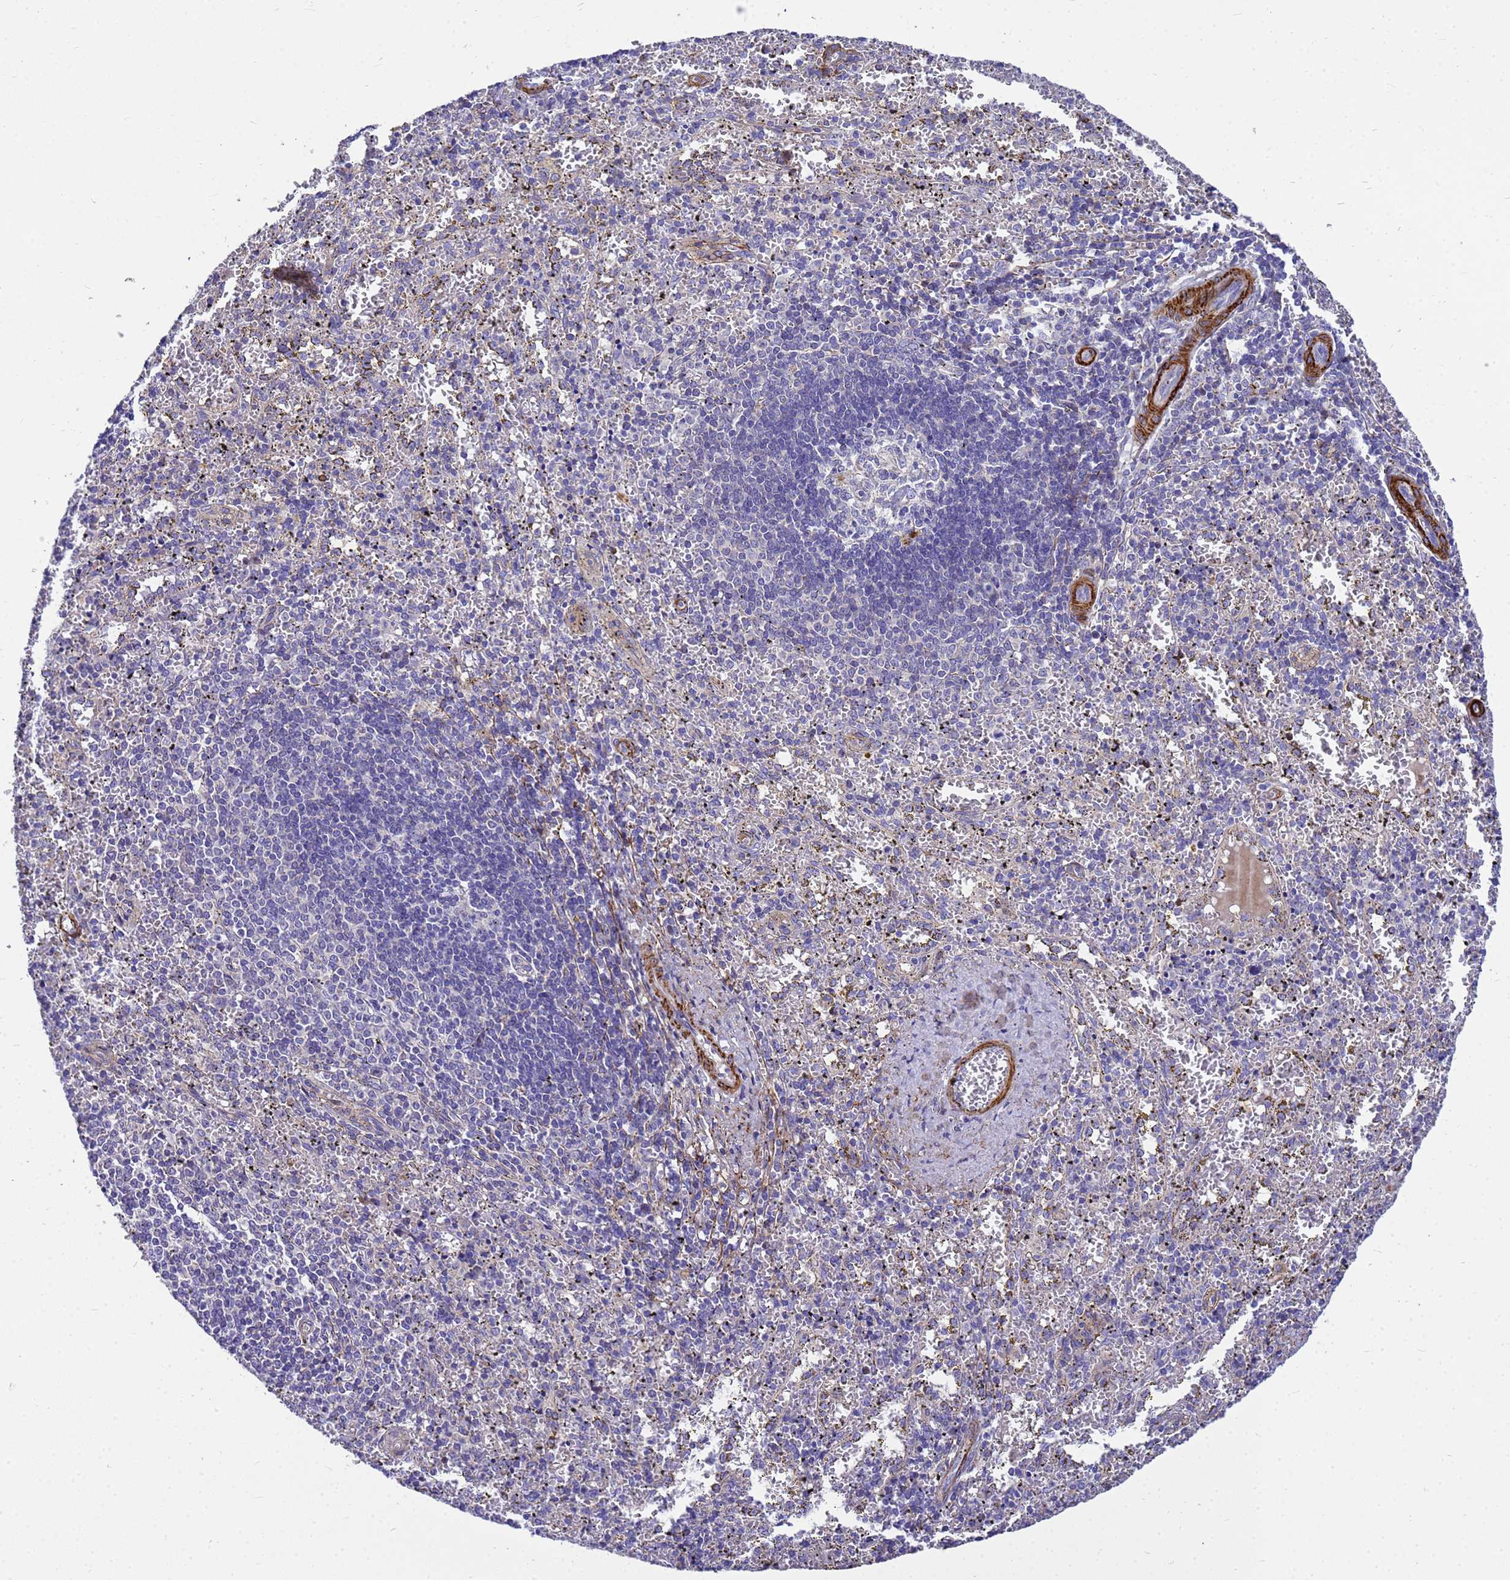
{"staining": {"intensity": "negative", "quantity": "none", "location": "none"}, "tissue": "spleen", "cell_type": "Cells in red pulp", "image_type": "normal", "snomed": [{"axis": "morphology", "description": "Normal tissue, NOS"}, {"axis": "topography", "description": "Spleen"}], "caption": "An immunohistochemistry histopathology image of benign spleen is shown. There is no staining in cells in red pulp of spleen. (DAB (3,3'-diaminobenzidine) IHC with hematoxylin counter stain).", "gene": "POP7", "patient": {"sex": "male", "age": 11}}